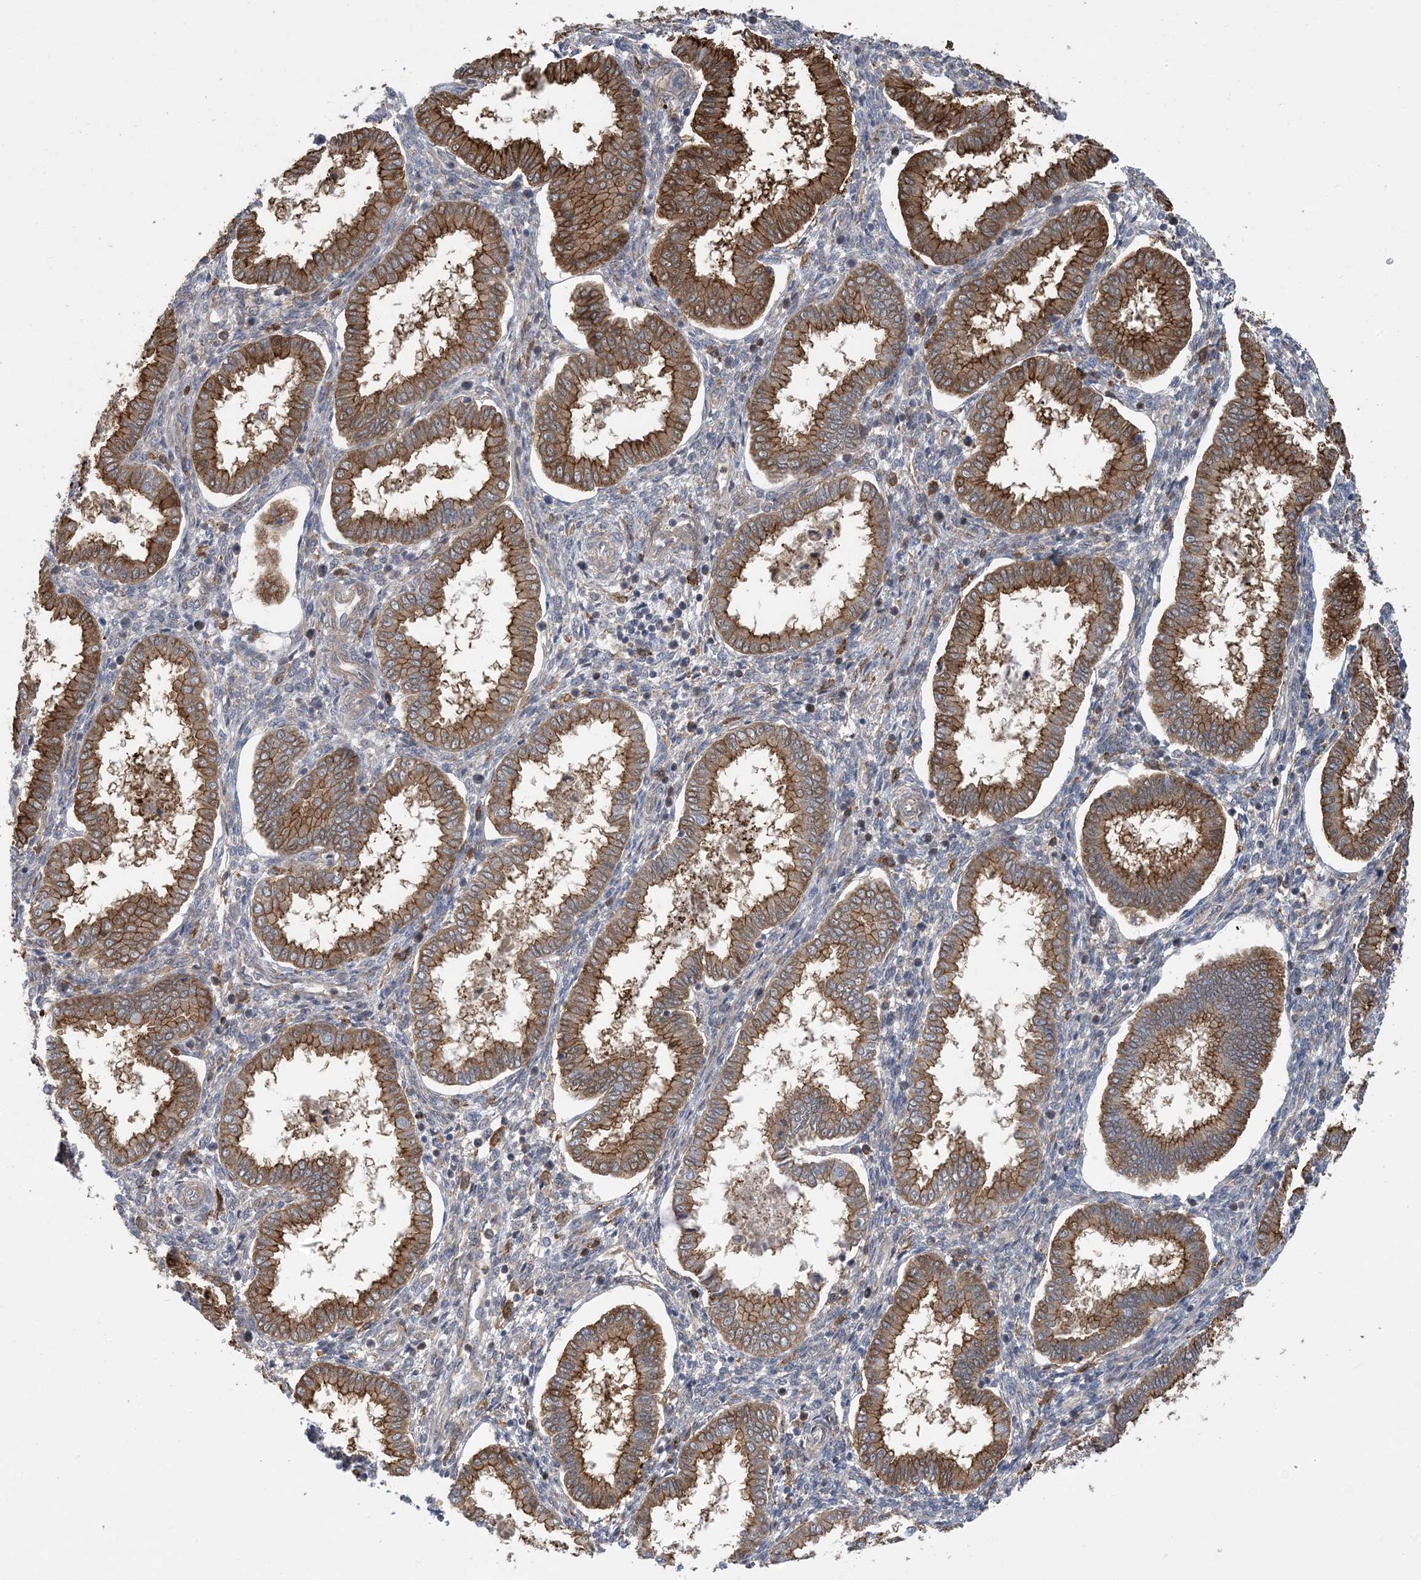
{"staining": {"intensity": "negative", "quantity": "none", "location": "none"}, "tissue": "endometrium", "cell_type": "Cells in endometrial stroma", "image_type": "normal", "snomed": [{"axis": "morphology", "description": "Normal tissue, NOS"}, {"axis": "topography", "description": "Endometrium"}], "caption": "Immunohistochemistry of unremarkable endometrium exhibits no positivity in cells in endometrial stroma. (DAB (3,3'-diaminobenzidine) IHC visualized using brightfield microscopy, high magnification).", "gene": "HS1BP3", "patient": {"sex": "female", "age": 24}}